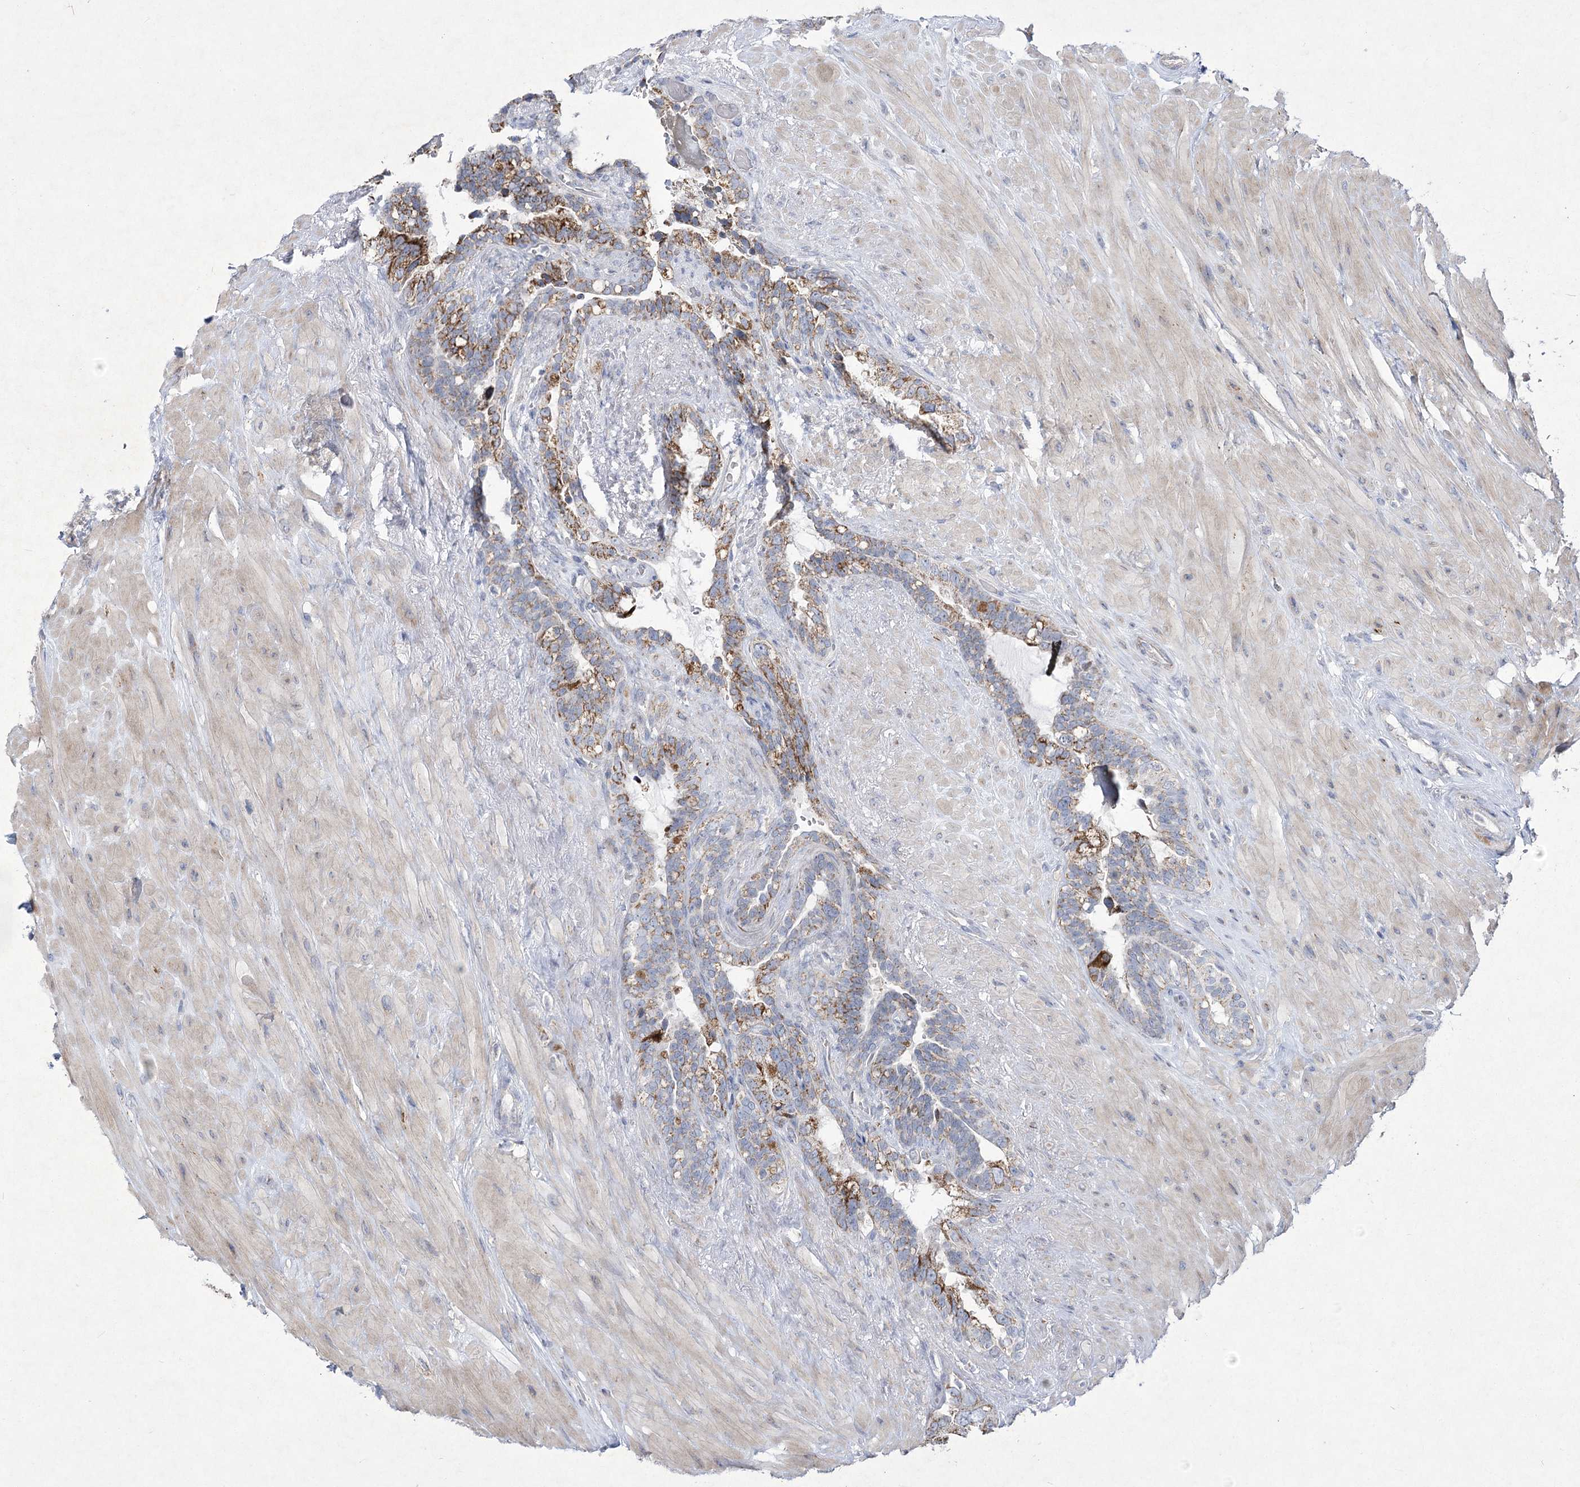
{"staining": {"intensity": "moderate", "quantity": "25%-75%", "location": "cytoplasmic/membranous"}, "tissue": "seminal vesicle", "cell_type": "Glandular cells", "image_type": "normal", "snomed": [{"axis": "morphology", "description": "Normal tissue, NOS"}, {"axis": "topography", "description": "Seminal veicle"}], "caption": "Immunohistochemical staining of benign human seminal vesicle exhibits medium levels of moderate cytoplasmic/membranous staining in about 25%-75% of glandular cells.", "gene": "PDHB", "patient": {"sex": "male", "age": 80}}